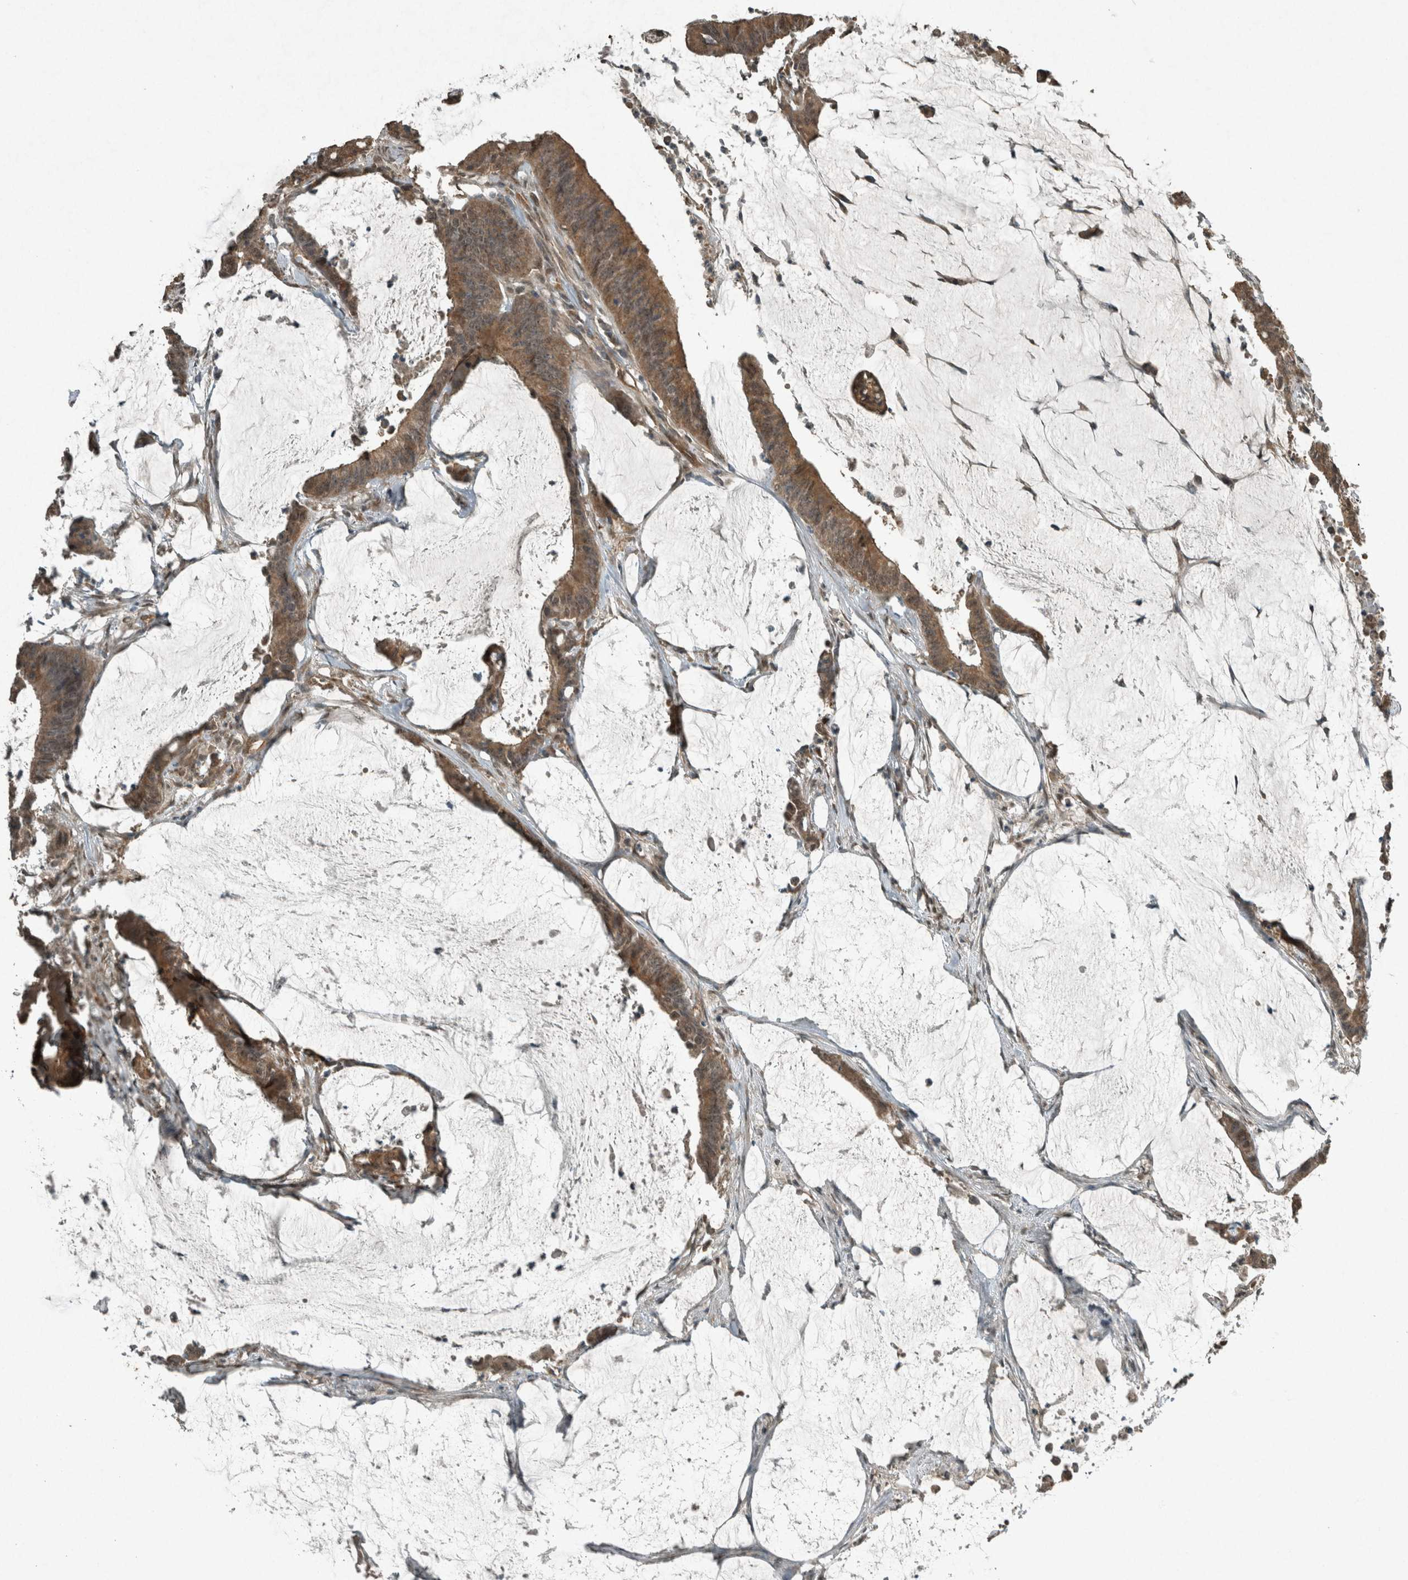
{"staining": {"intensity": "moderate", "quantity": ">75%", "location": "cytoplasmic/membranous,nuclear"}, "tissue": "colorectal cancer", "cell_type": "Tumor cells", "image_type": "cancer", "snomed": [{"axis": "morphology", "description": "Adenocarcinoma, NOS"}, {"axis": "topography", "description": "Rectum"}], "caption": "DAB (3,3'-diaminobenzidine) immunohistochemical staining of colorectal adenocarcinoma reveals moderate cytoplasmic/membranous and nuclear protein staining in approximately >75% of tumor cells. Nuclei are stained in blue.", "gene": "ARHGEF12", "patient": {"sex": "female", "age": 66}}